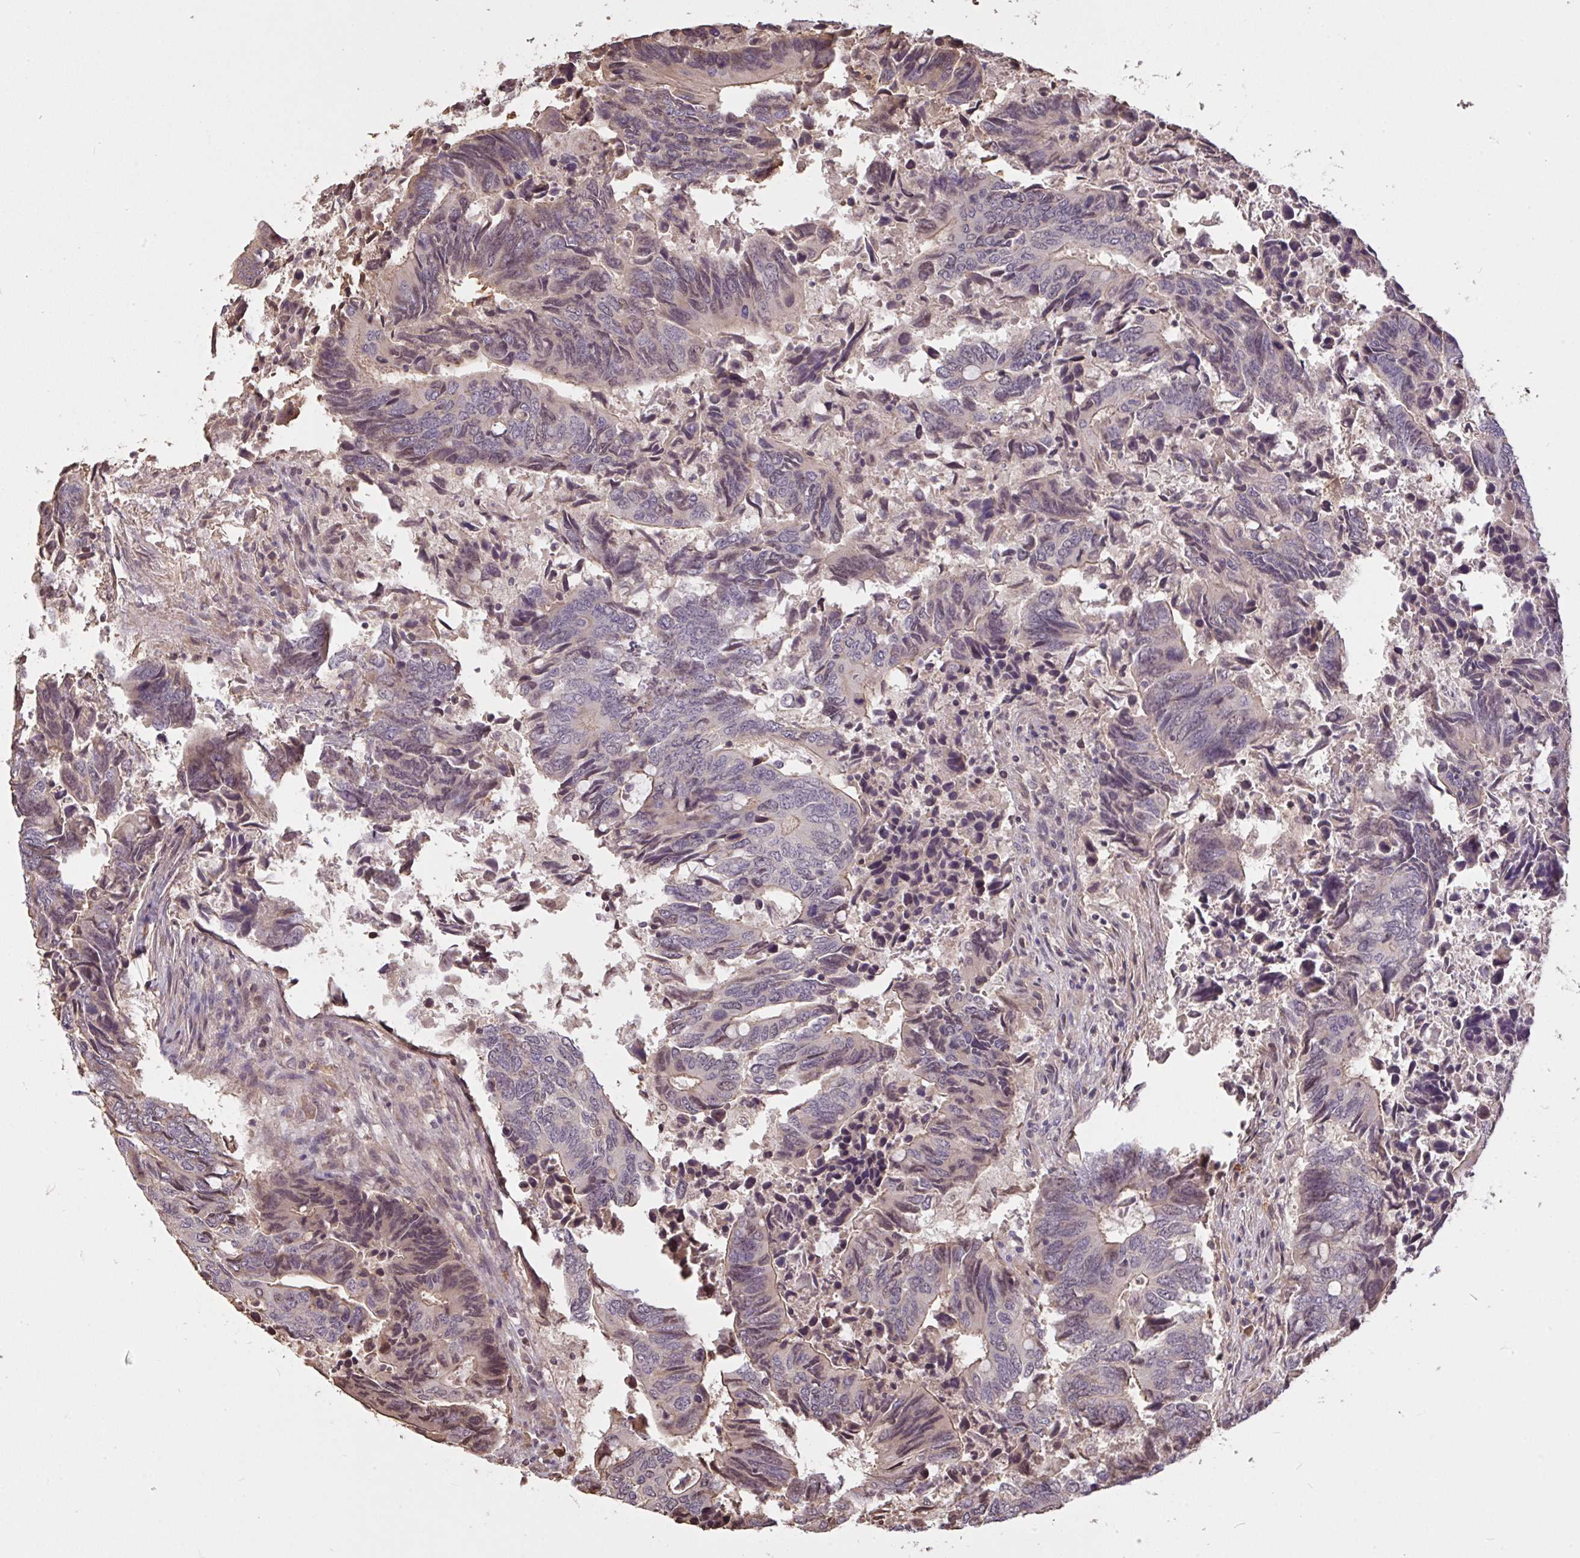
{"staining": {"intensity": "weak", "quantity": "25%-75%", "location": "nuclear"}, "tissue": "colorectal cancer", "cell_type": "Tumor cells", "image_type": "cancer", "snomed": [{"axis": "morphology", "description": "Adenocarcinoma, NOS"}, {"axis": "topography", "description": "Colon"}], "caption": "DAB immunohistochemical staining of colorectal cancer (adenocarcinoma) displays weak nuclear protein positivity in about 25%-75% of tumor cells.", "gene": "FCER1A", "patient": {"sex": "male", "age": 87}}